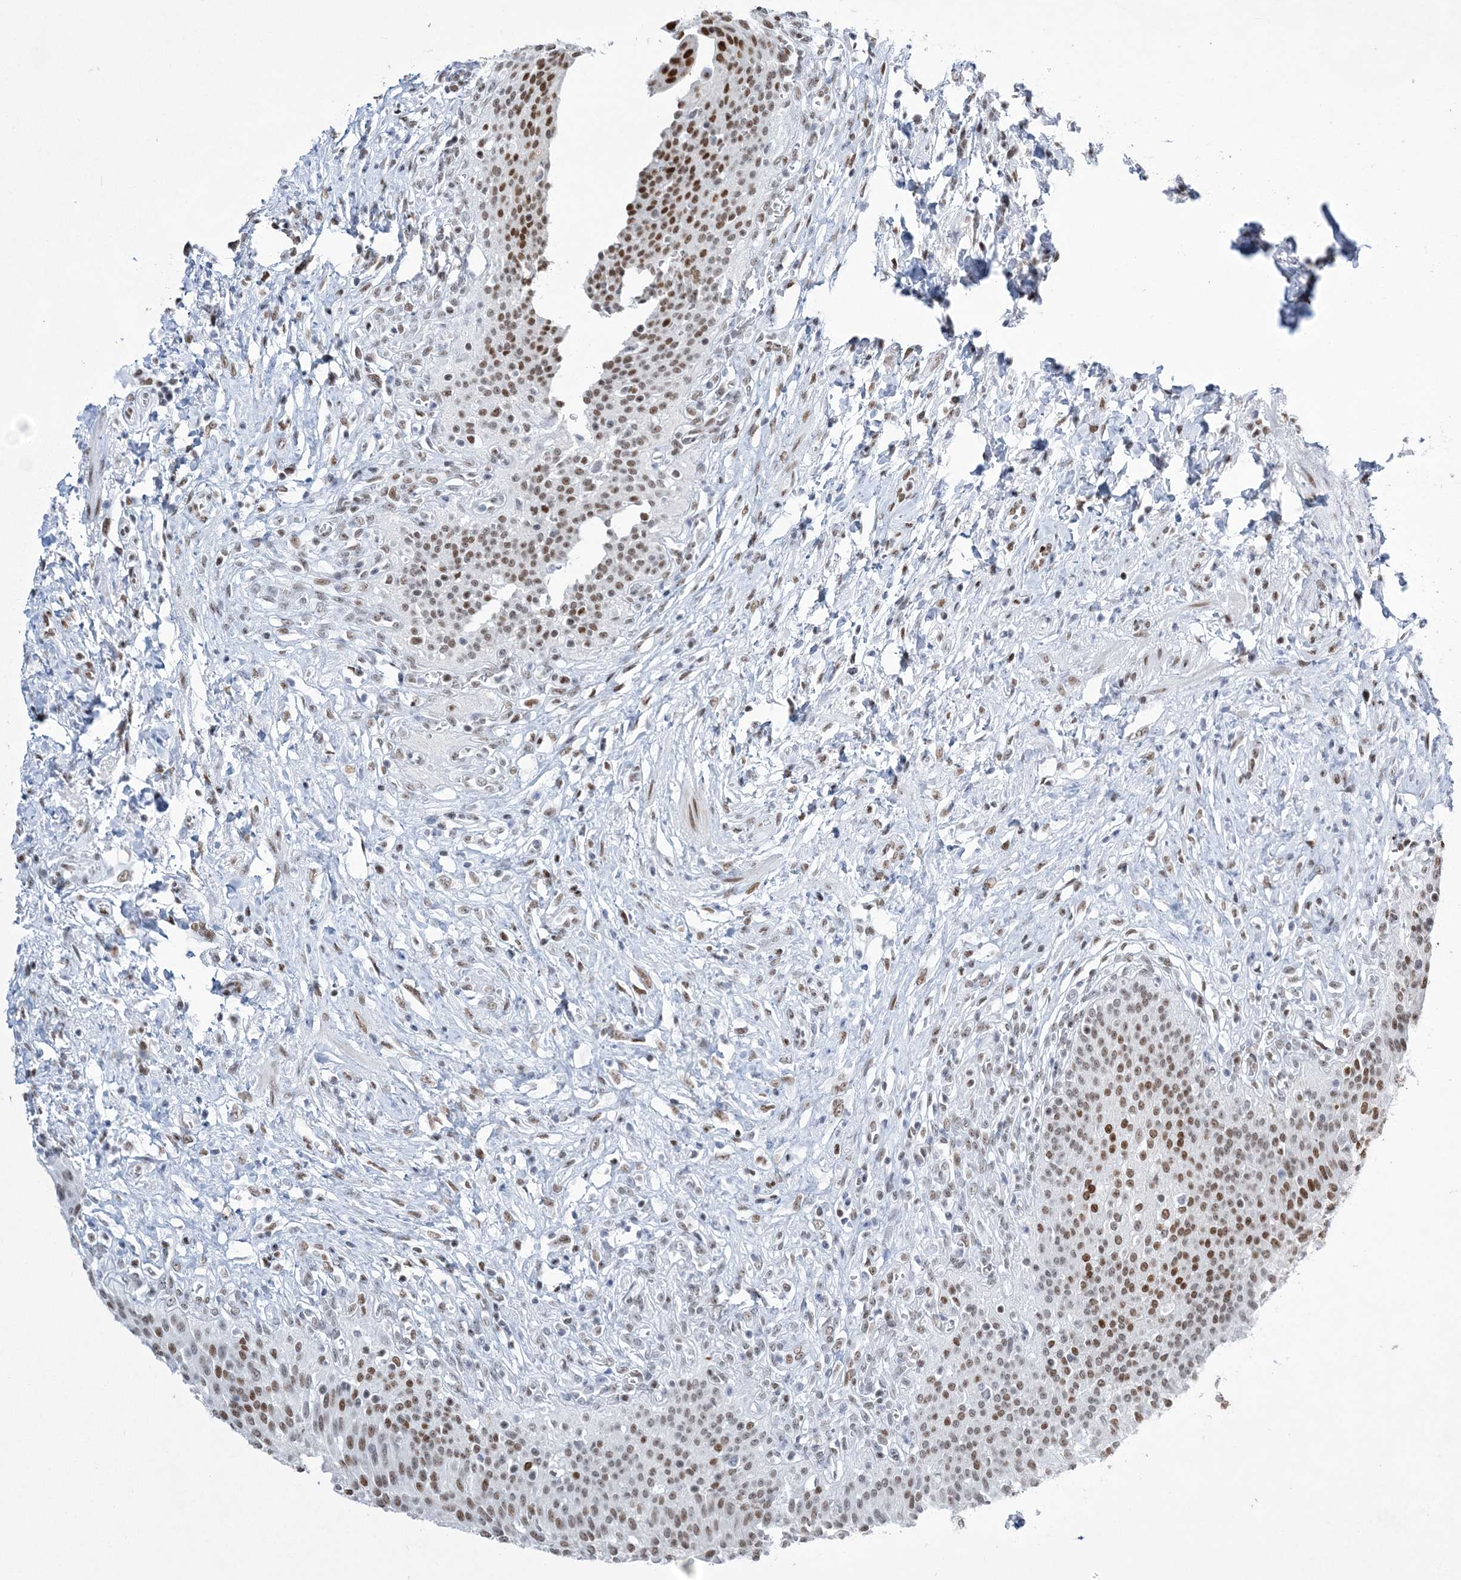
{"staining": {"intensity": "moderate", "quantity": ">75%", "location": "nuclear"}, "tissue": "urothelial cancer", "cell_type": "Tumor cells", "image_type": "cancer", "snomed": [{"axis": "morphology", "description": "Urothelial carcinoma, High grade"}, {"axis": "topography", "description": "Urinary bladder"}], "caption": "Human high-grade urothelial carcinoma stained with a brown dye demonstrates moderate nuclear positive expression in approximately >75% of tumor cells.", "gene": "ZBTB7A", "patient": {"sex": "female", "age": 79}}